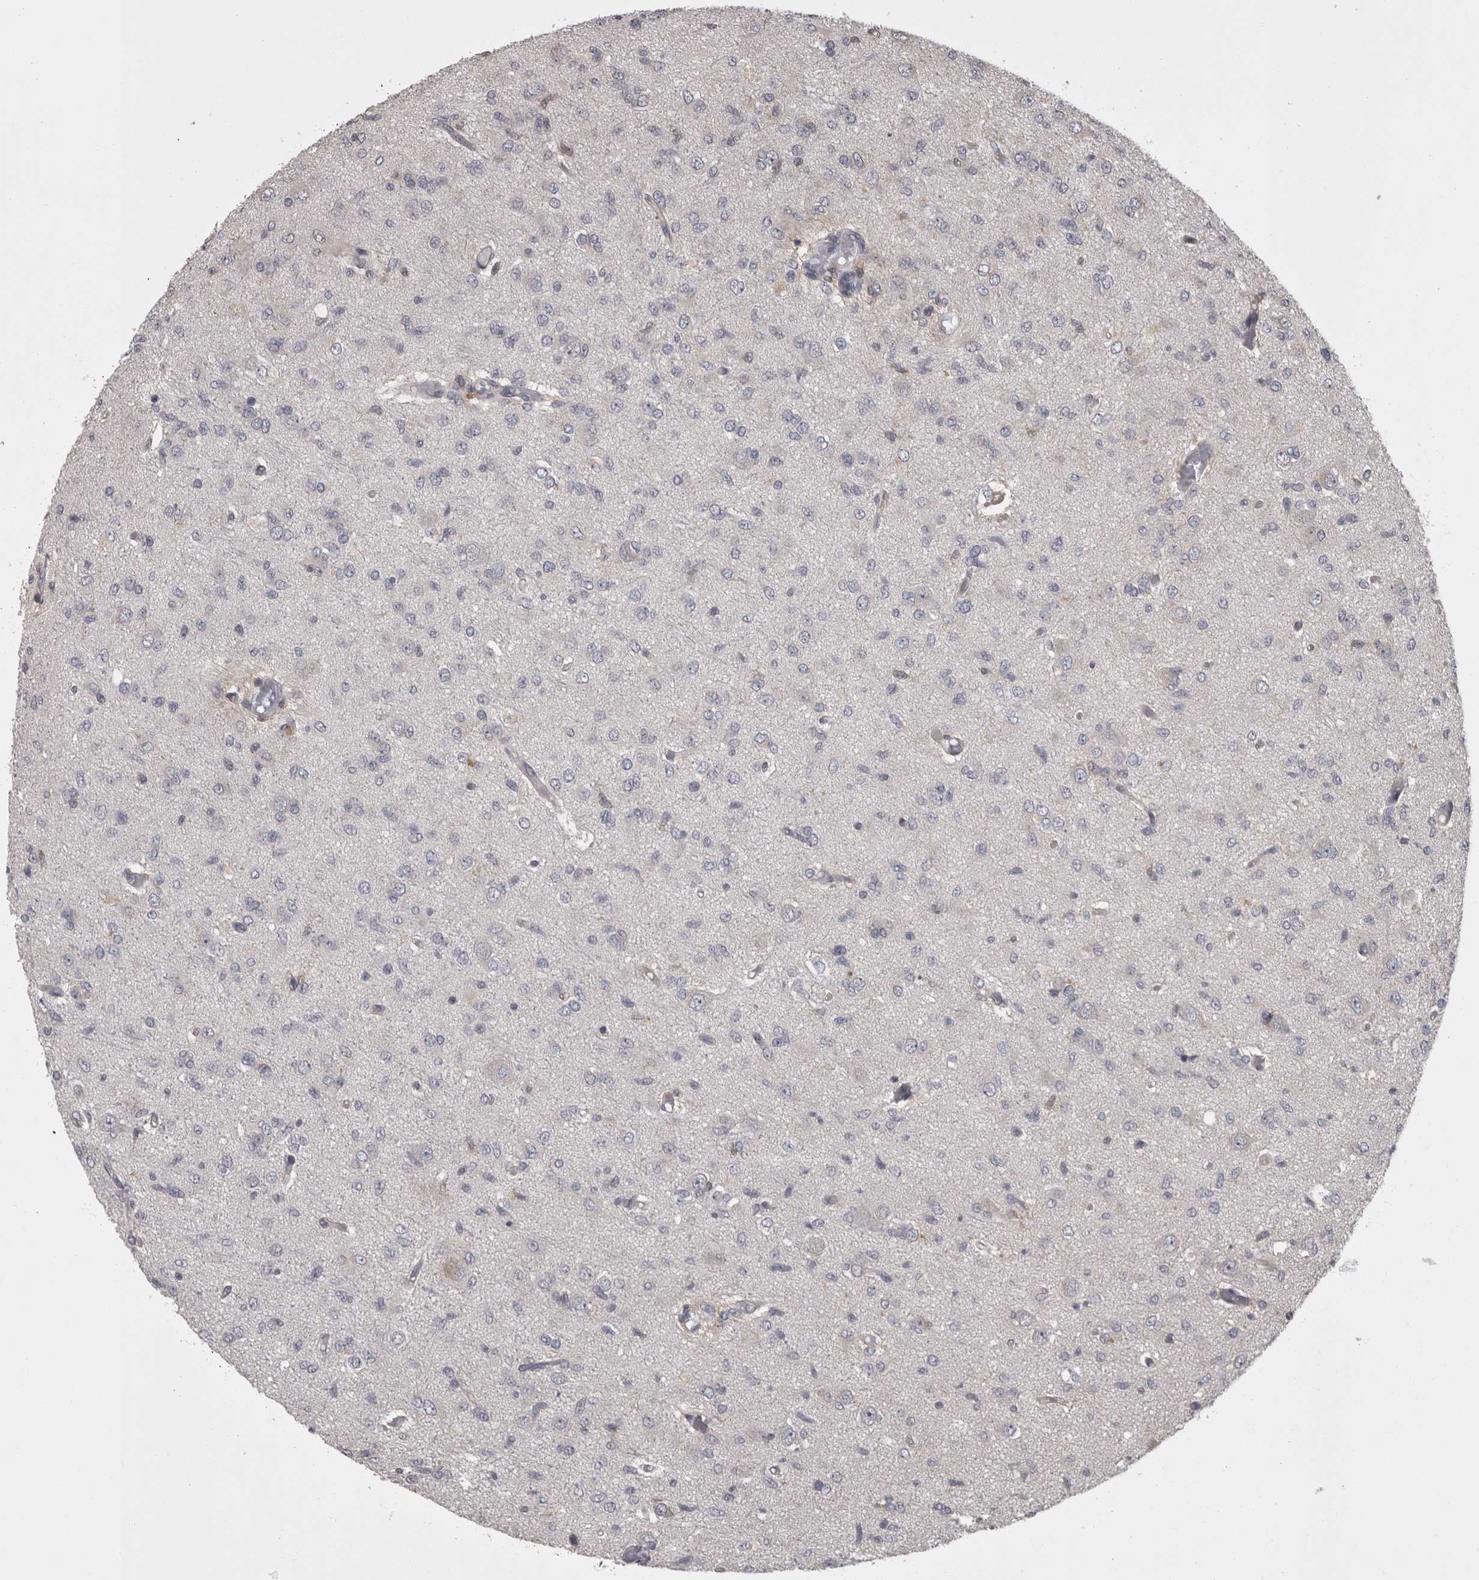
{"staining": {"intensity": "negative", "quantity": "none", "location": "none"}, "tissue": "glioma", "cell_type": "Tumor cells", "image_type": "cancer", "snomed": [{"axis": "morphology", "description": "Glioma, malignant, High grade"}, {"axis": "topography", "description": "Brain"}], "caption": "Glioma was stained to show a protein in brown. There is no significant expression in tumor cells.", "gene": "APRT", "patient": {"sex": "female", "age": 59}}